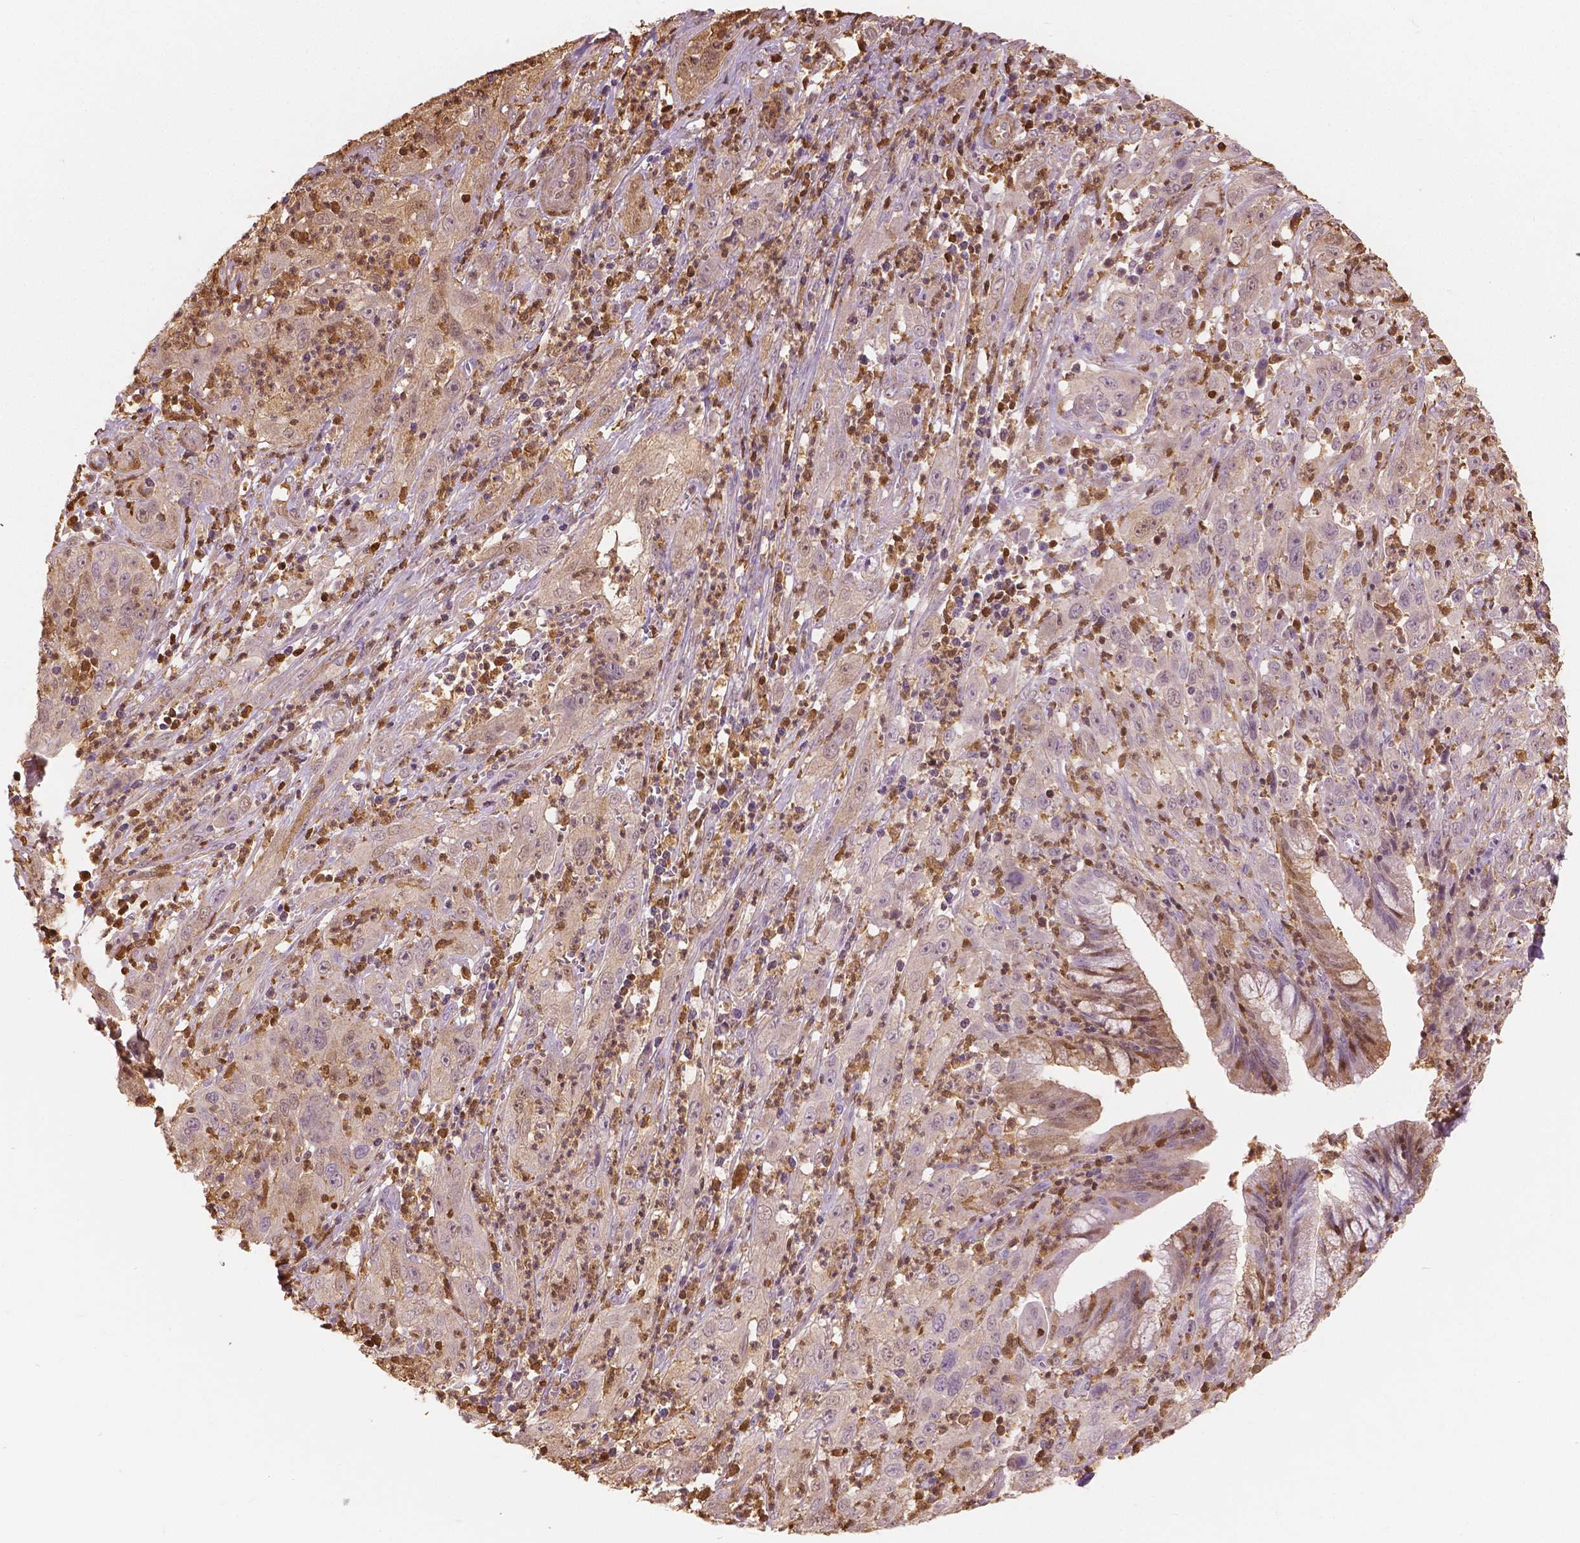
{"staining": {"intensity": "negative", "quantity": "none", "location": "none"}, "tissue": "cervical cancer", "cell_type": "Tumor cells", "image_type": "cancer", "snomed": [{"axis": "morphology", "description": "Squamous cell carcinoma, NOS"}, {"axis": "topography", "description": "Cervix"}], "caption": "High magnification brightfield microscopy of cervical cancer stained with DAB (3,3'-diaminobenzidine) (brown) and counterstained with hematoxylin (blue): tumor cells show no significant positivity.", "gene": "S100A4", "patient": {"sex": "female", "age": 32}}